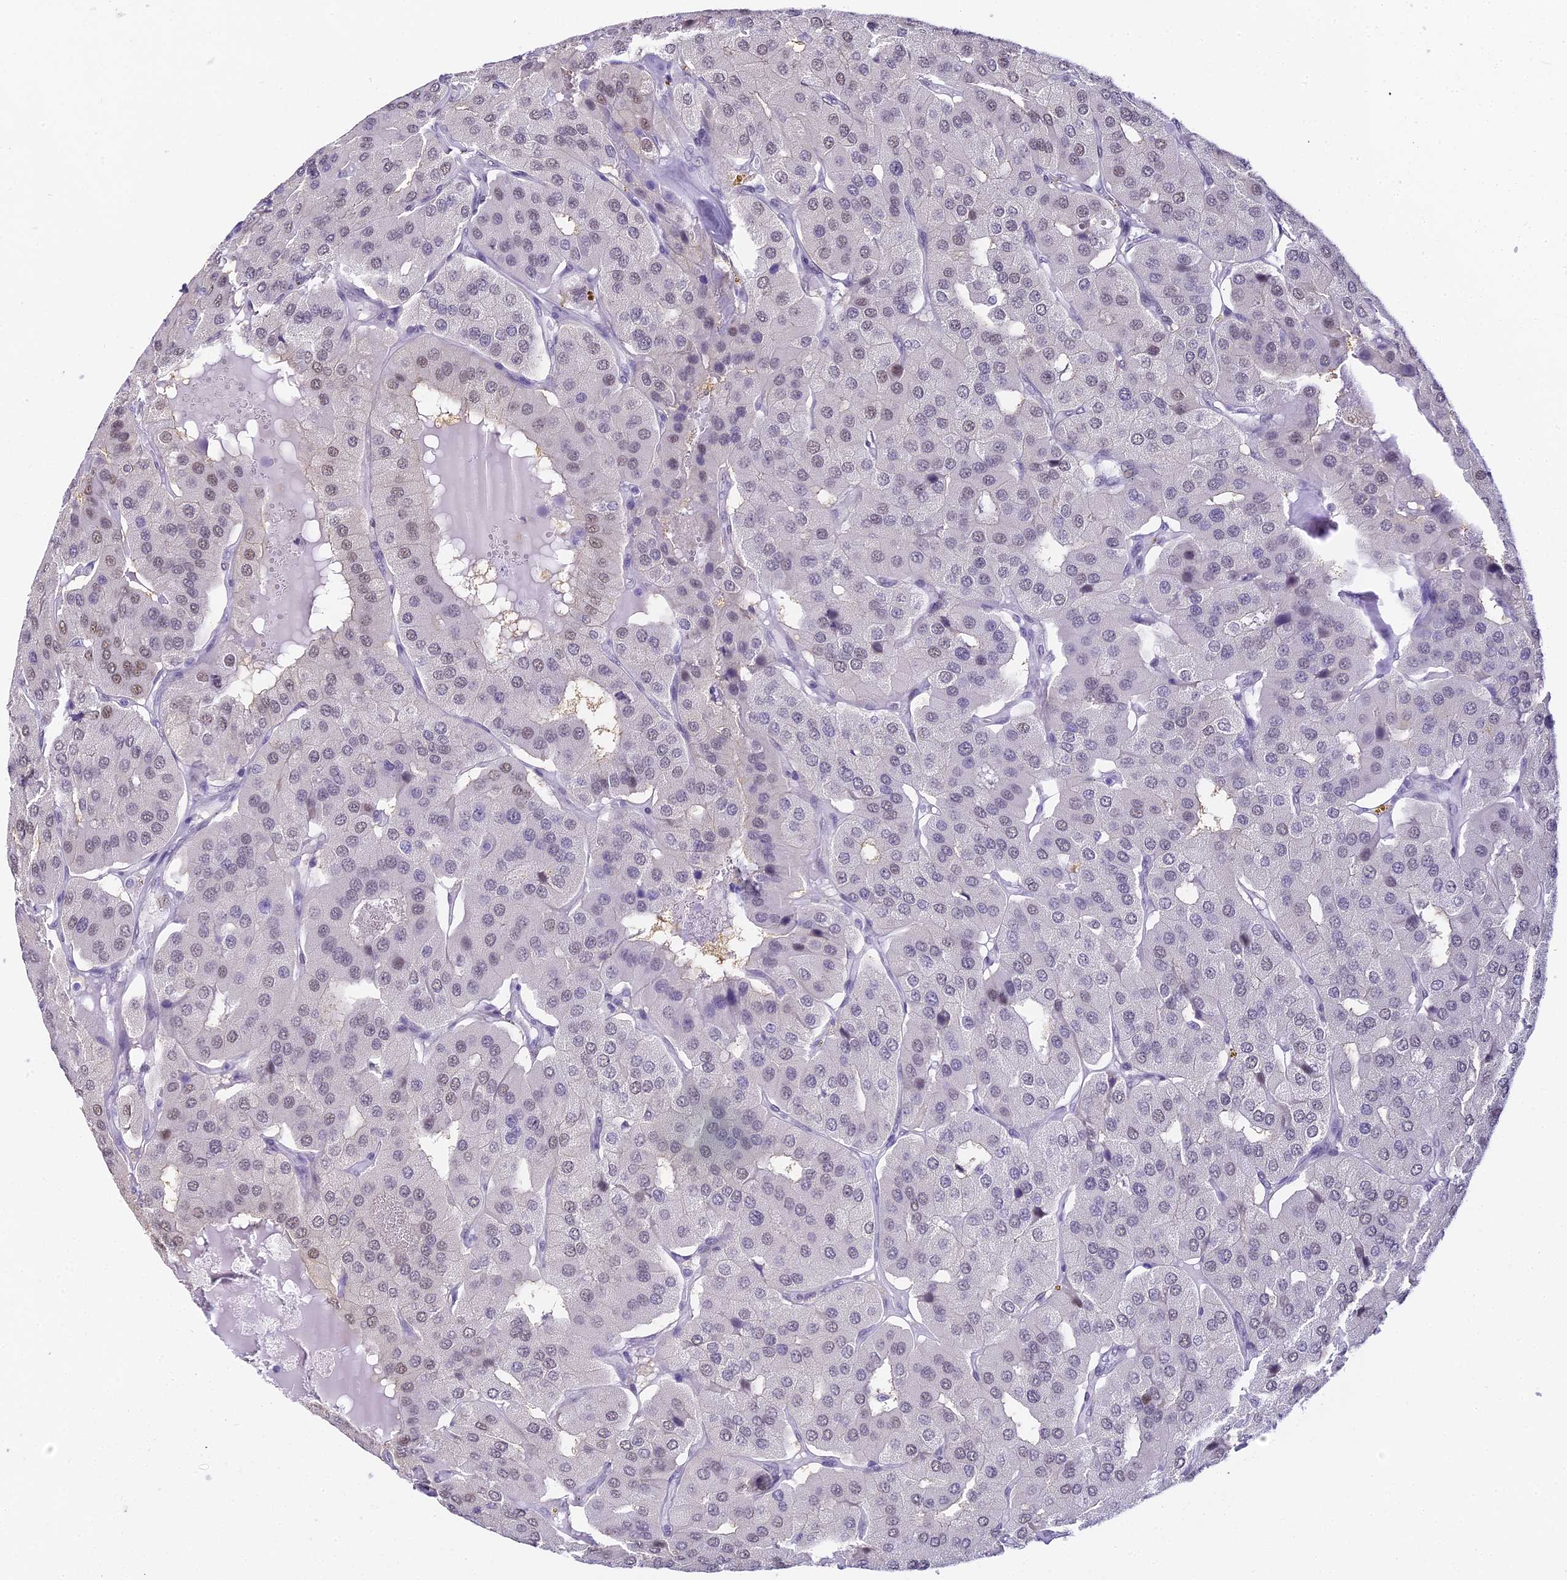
{"staining": {"intensity": "weak", "quantity": "25%-75%", "location": "nuclear"}, "tissue": "parathyroid gland", "cell_type": "Glandular cells", "image_type": "normal", "snomed": [{"axis": "morphology", "description": "Normal tissue, NOS"}, {"axis": "morphology", "description": "Adenoma, NOS"}, {"axis": "topography", "description": "Parathyroid gland"}], "caption": "IHC staining of normal parathyroid gland, which displays low levels of weak nuclear positivity in about 25%-75% of glandular cells indicating weak nuclear protein positivity. The staining was performed using DAB (3,3'-diaminobenzidine) (brown) for protein detection and nuclei were counterstained in hematoxylin (blue).", "gene": "ABHD14A", "patient": {"sex": "female", "age": 86}}